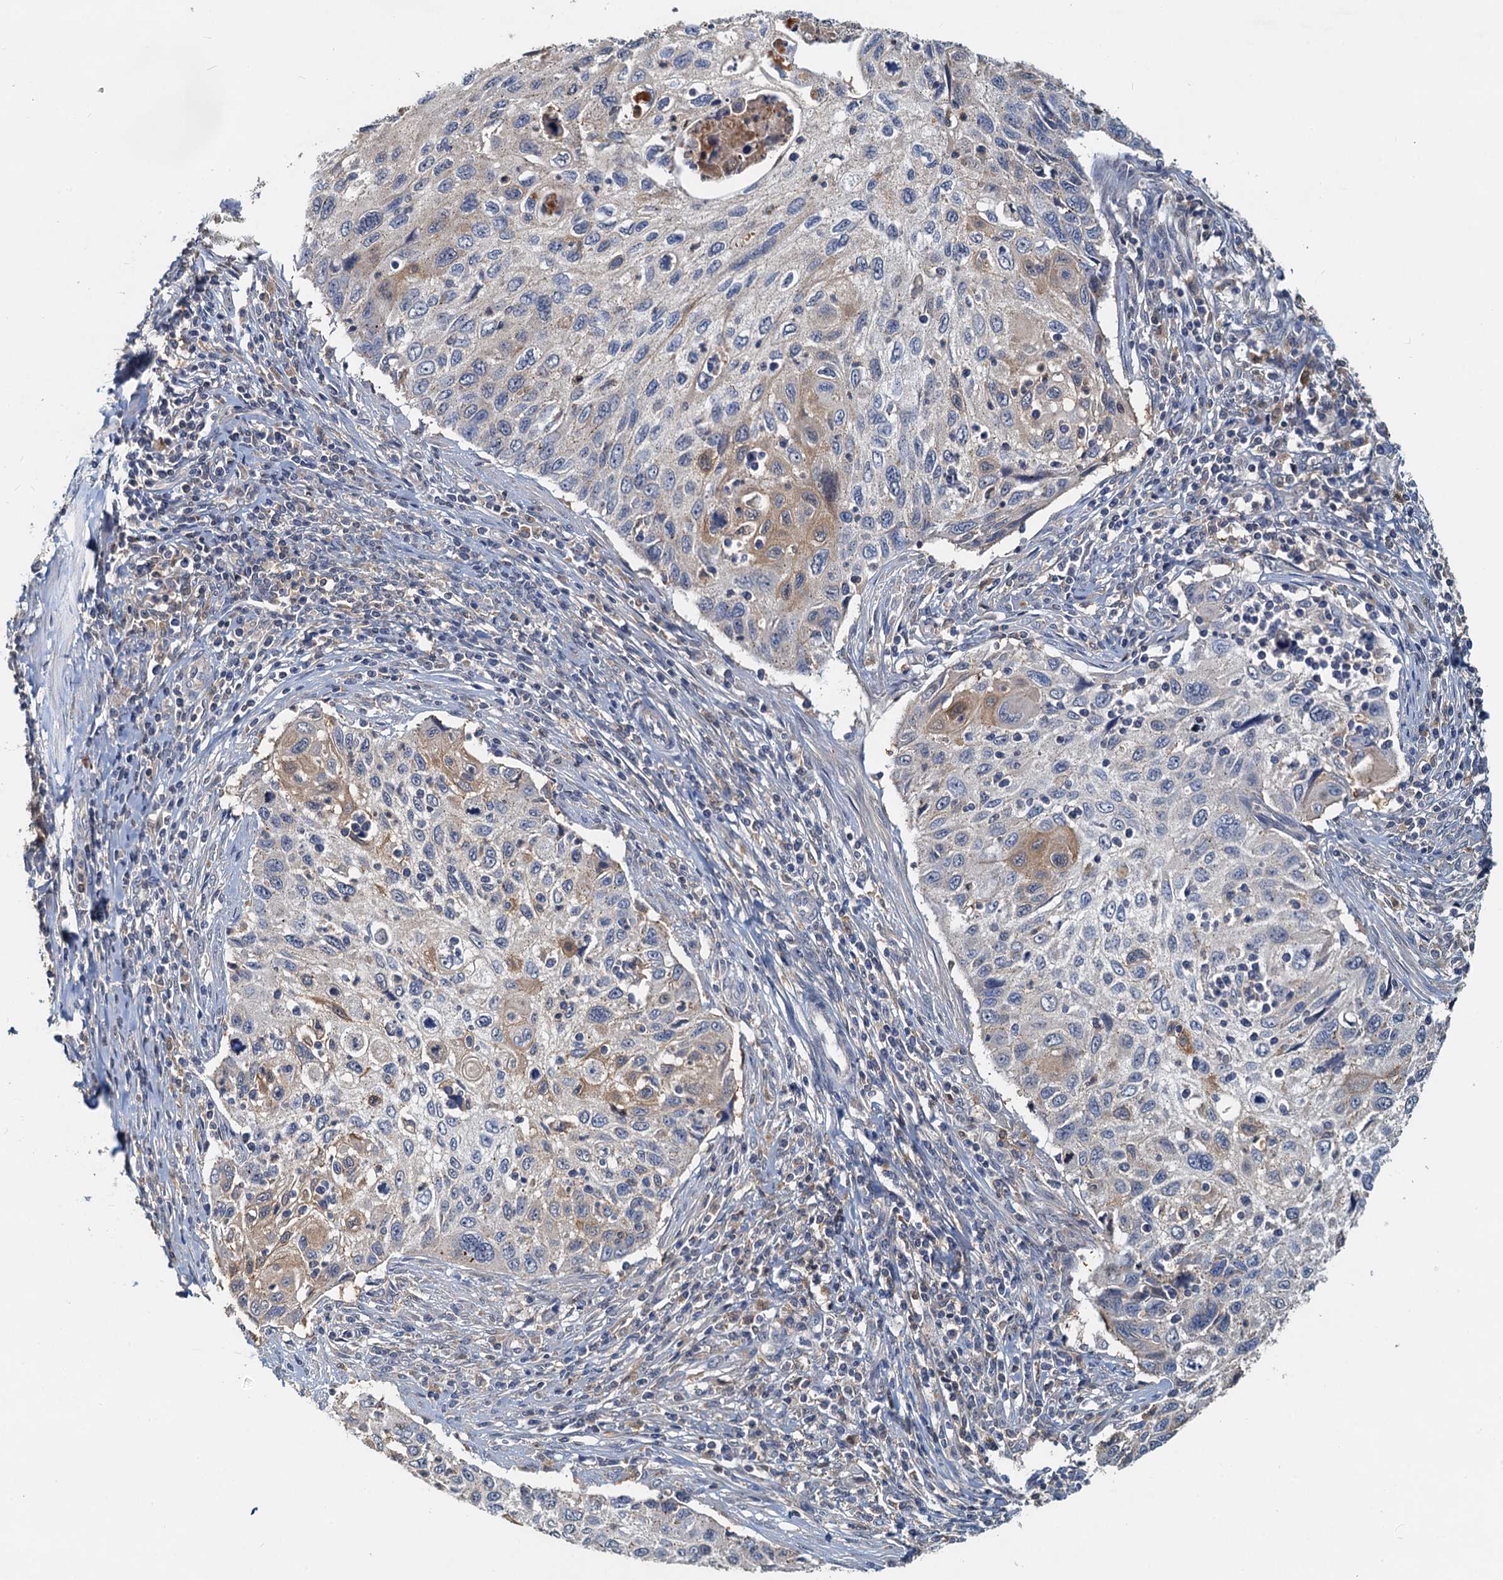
{"staining": {"intensity": "moderate", "quantity": "<25%", "location": "cytoplasmic/membranous"}, "tissue": "cervical cancer", "cell_type": "Tumor cells", "image_type": "cancer", "snomed": [{"axis": "morphology", "description": "Squamous cell carcinoma, NOS"}, {"axis": "topography", "description": "Cervix"}], "caption": "Immunohistochemistry micrograph of neoplastic tissue: human squamous cell carcinoma (cervical) stained using immunohistochemistry (IHC) demonstrates low levels of moderate protein expression localized specifically in the cytoplasmic/membranous of tumor cells, appearing as a cytoplasmic/membranous brown color.", "gene": "TOLLIP", "patient": {"sex": "female", "age": 70}}